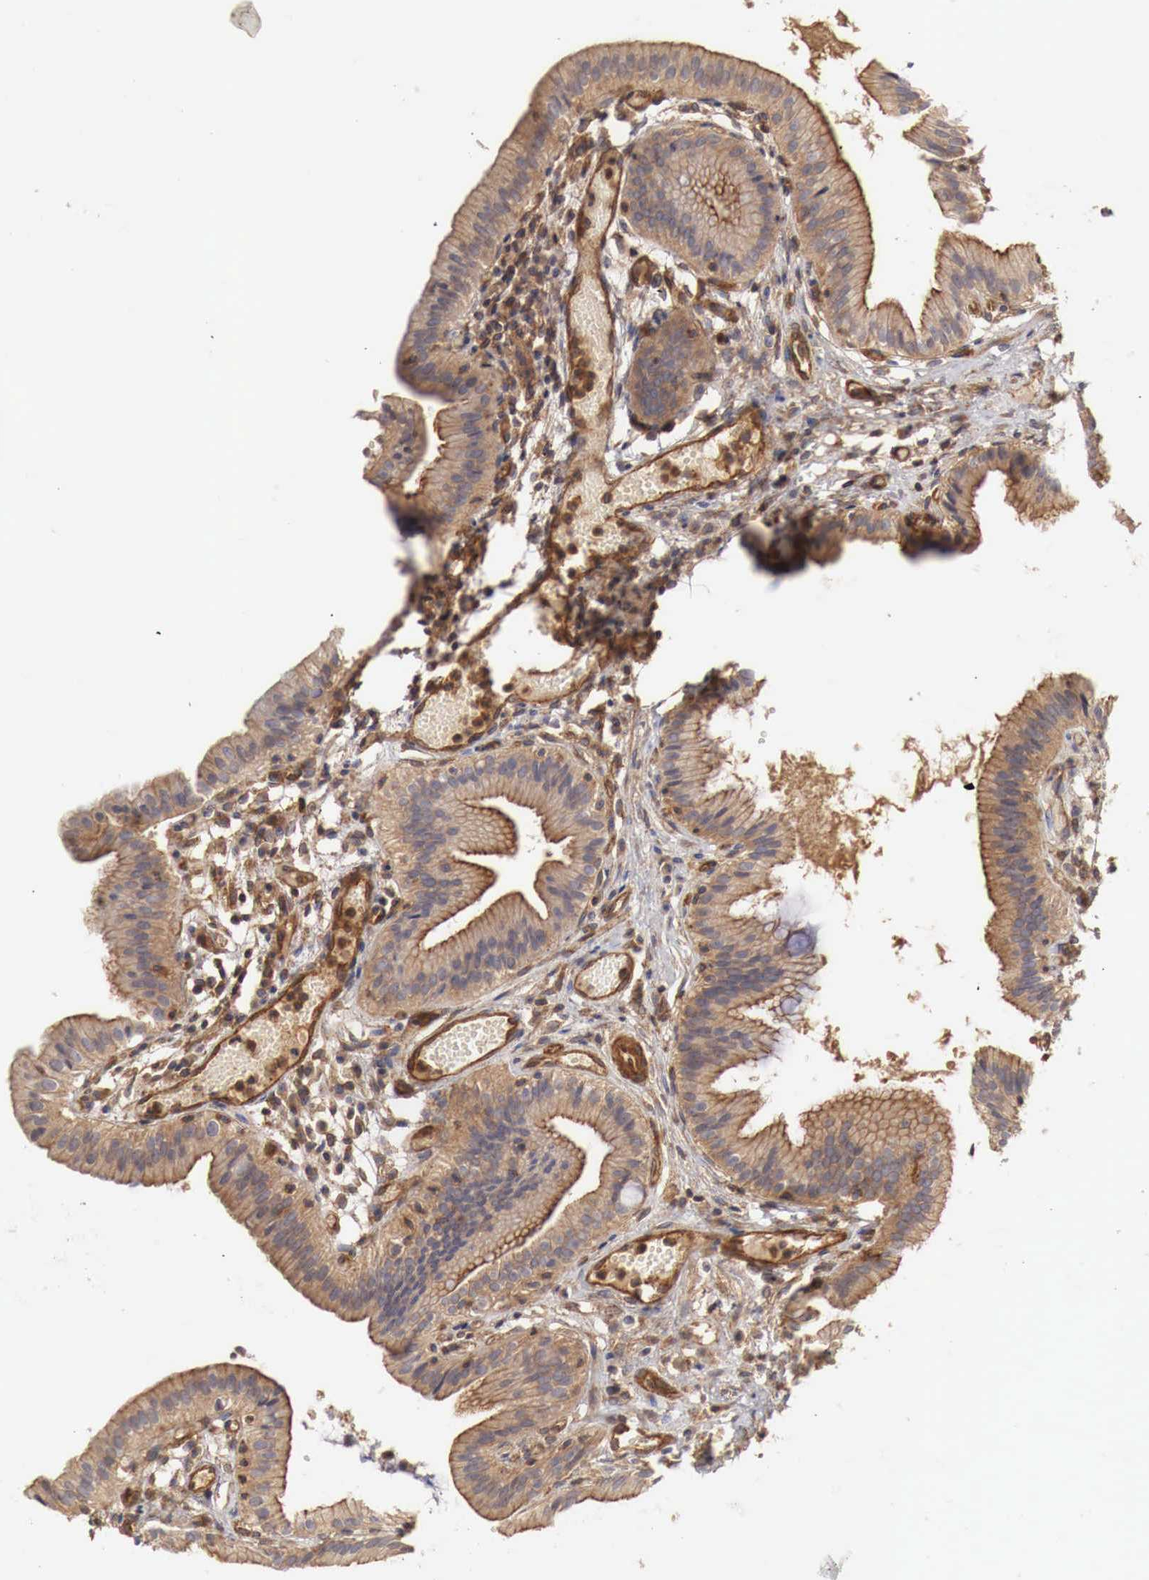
{"staining": {"intensity": "moderate", "quantity": ">75%", "location": "cytoplasmic/membranous"}, "tissue": "gallbladder", "cell_type": "Glandular cells", "image_type": "normal", "snomed": [{"axis": "morphology", "description": "Normal tissue, NOS"}, {"axis": "topography", "description": "Gallbladder"}], "caption": "Immunohistochemistry (IHC) of normal gallbladder shows medium levels of moderate cytoplasmic/membranous expression in about >75% of glandular cells. The staining is performed using DAB brown chromogen to label protein expression. The nuclei are counter-stained blue using hematoxylin.", "gene": "ARMCX4", "patient": {"sex": "male", "age": 28}}